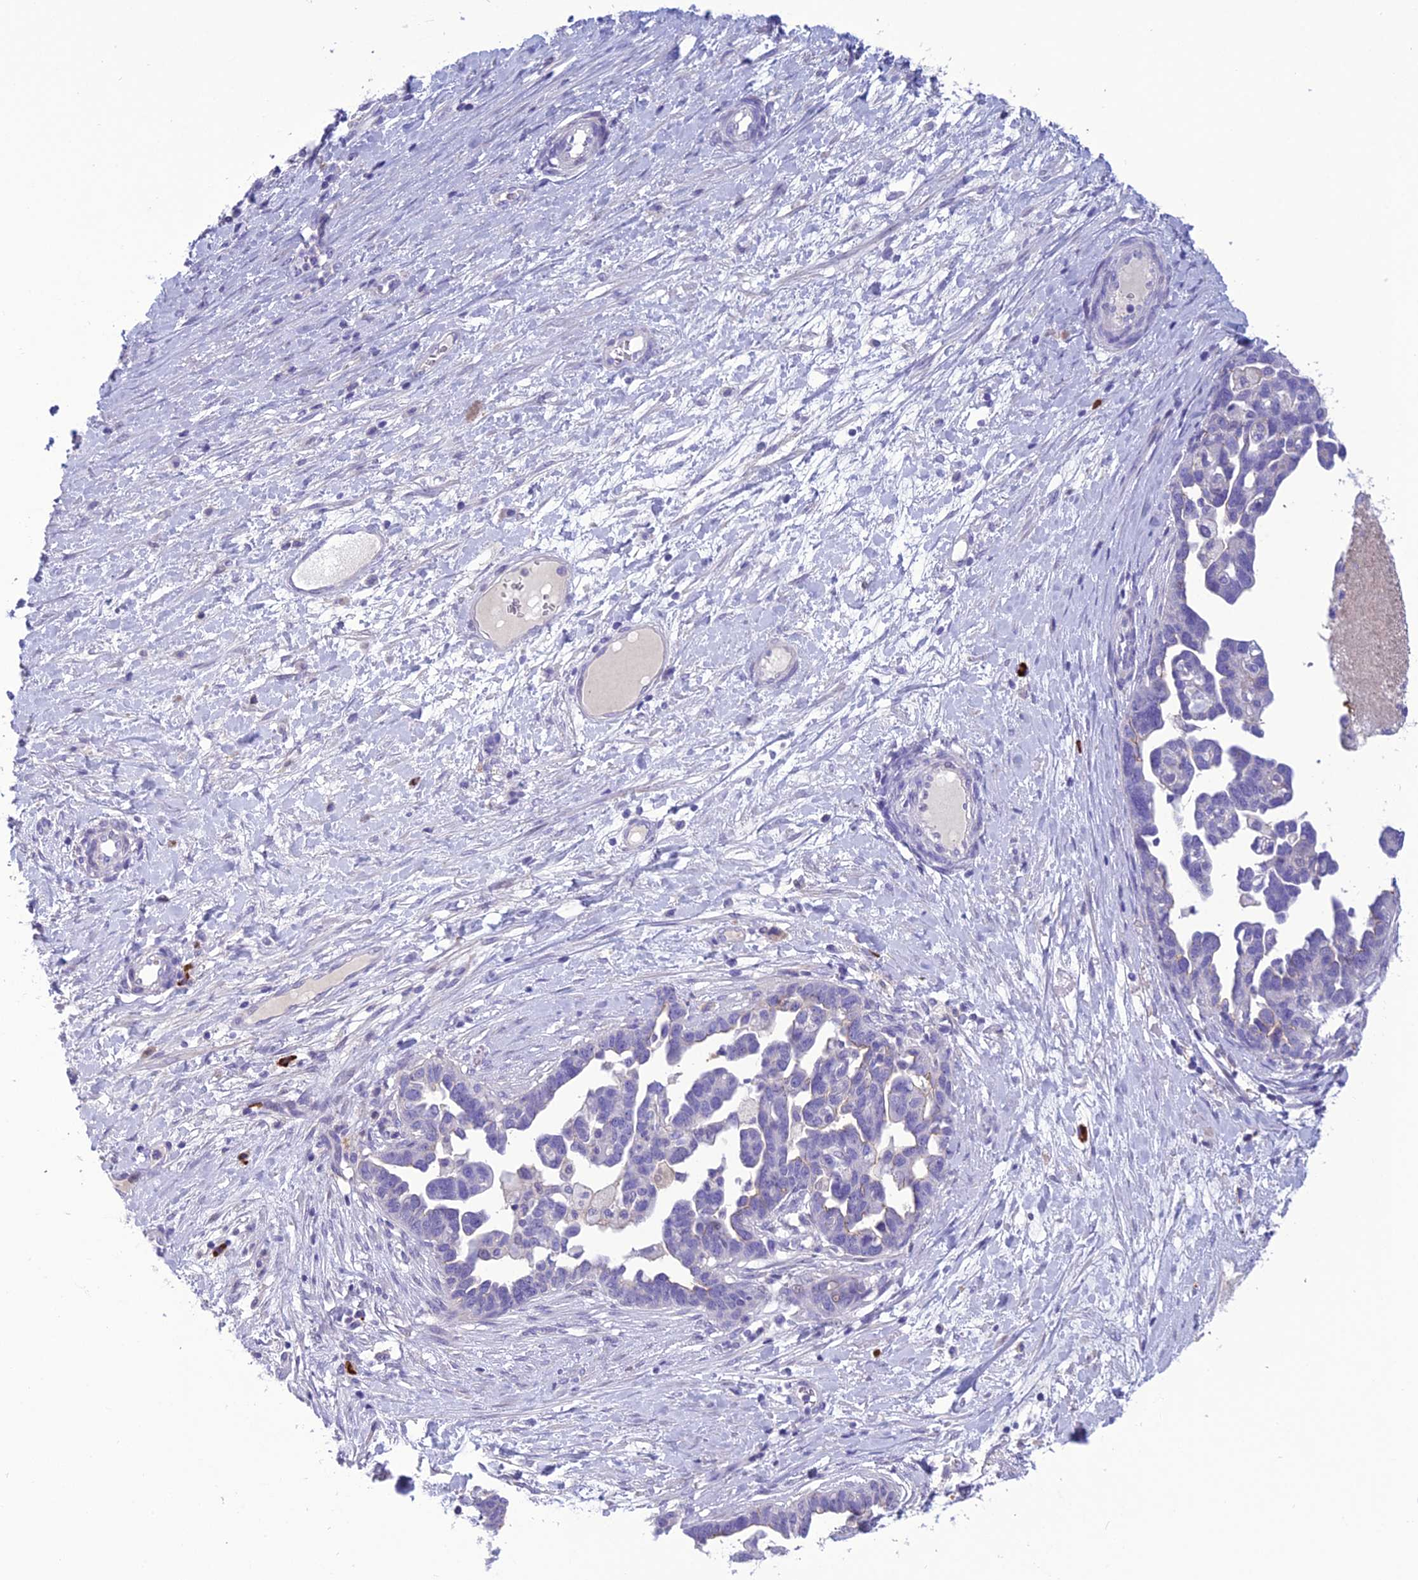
{"staining": {"intensity": "weak", "quantity": "<25%", "location": "cytoplasmic/membranous"}, "tissue": "ovarian cancer", "cell_type": "Tumor cells", "image_type": "cancer", "snomed": [{"axis": "morphology", "description": "Cystadenocarcinoma, serous, NOS"}, {"axis": "topography", "description": "Ovary"}], "caption": "There is no significant staining in tumor cells of serous cystadenocarcinoma (ovarian).", "gene": "CRB2", "patient": {"sex": "female", "age": 54}}